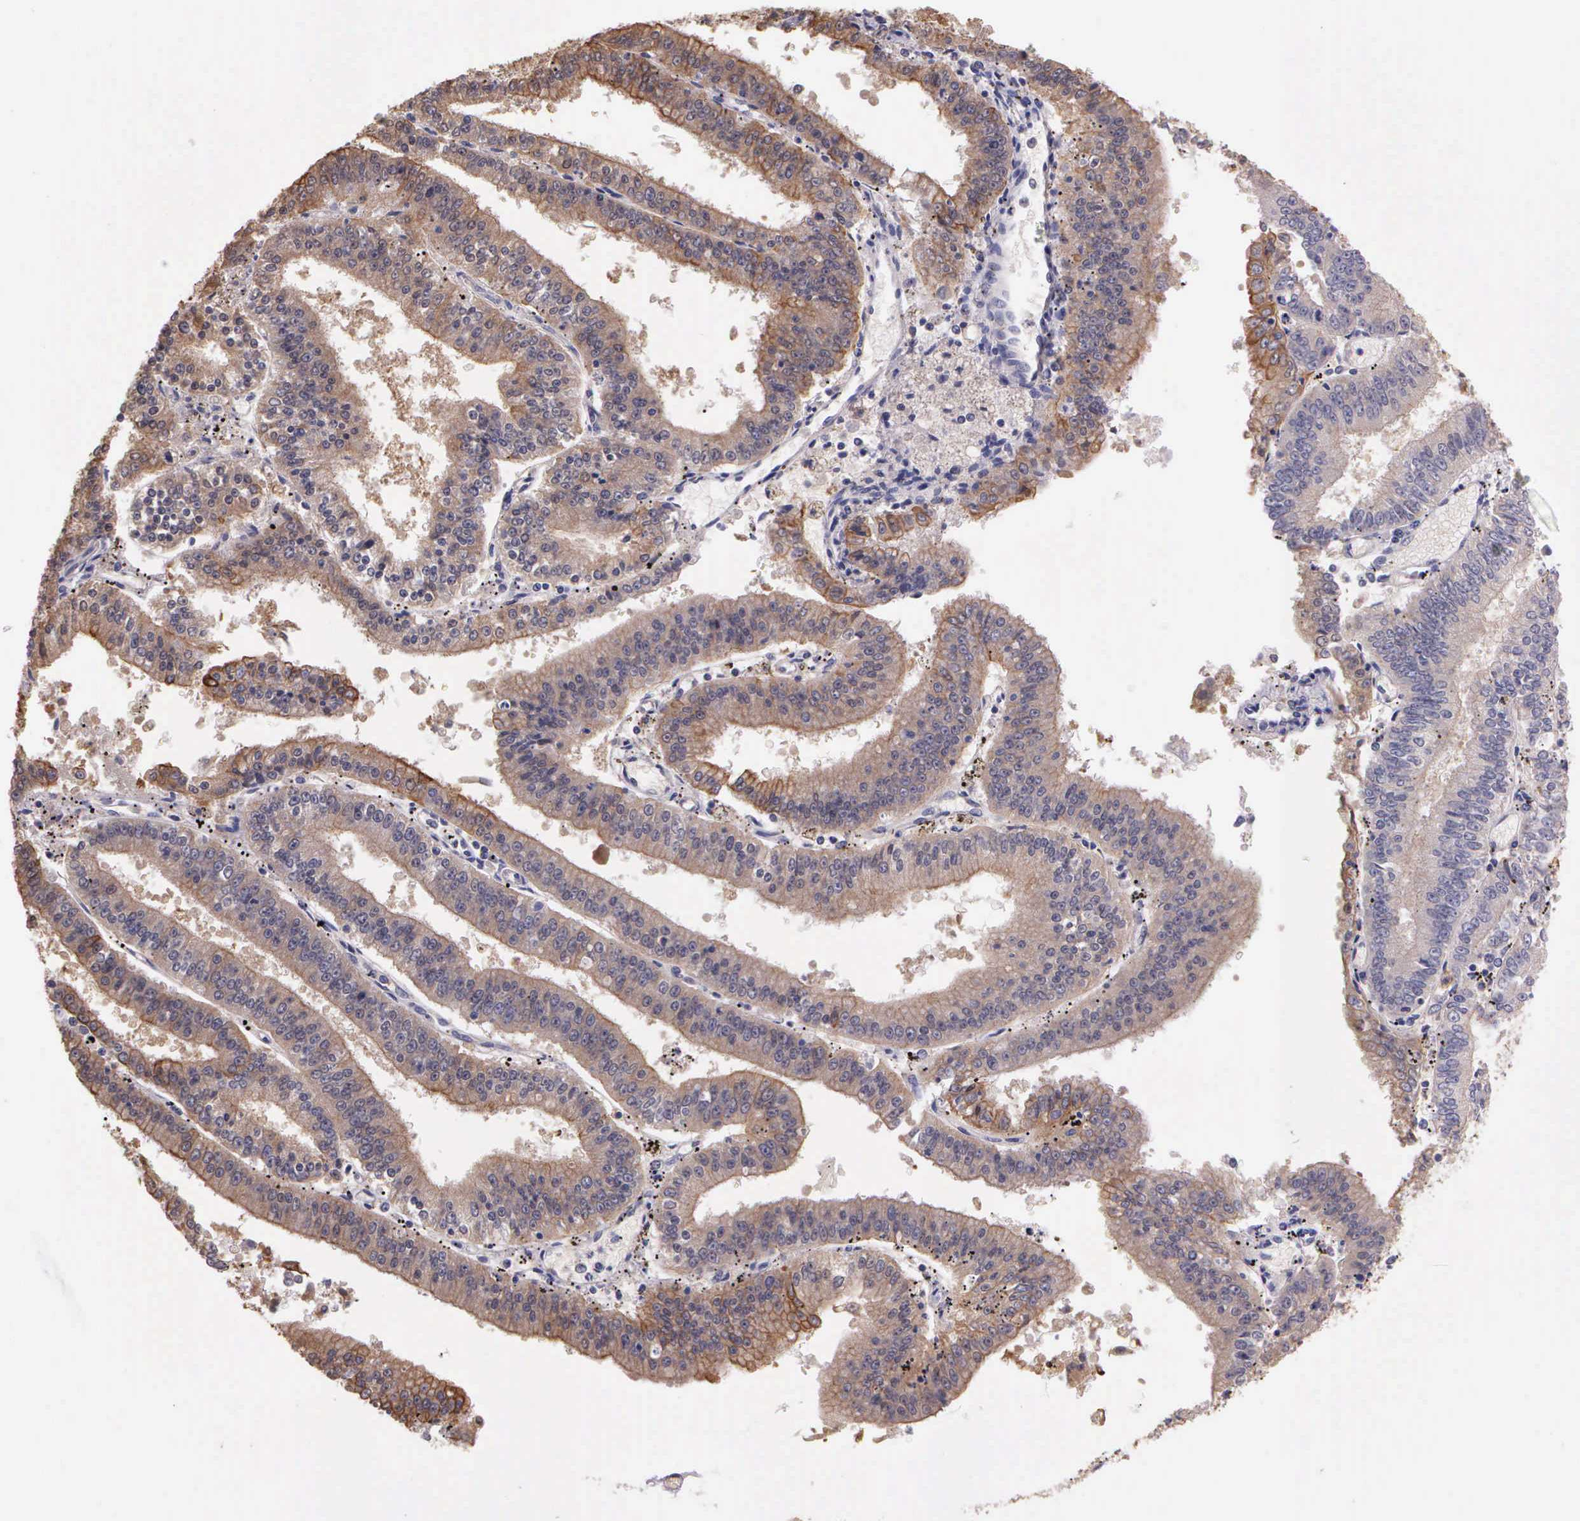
{"staining": {"intensity": "weak", "quantity": ">75%", "location": "cytoplasmic/membranous"}, "tissue": "endometrial cancer", "cell_type": "Tumor cells", "image_type": "cancer", "snomed": [{"axis": "morphology", "description": "Adenocarcinoma, NOS"}, {"axis": "topography", "description": "Endometrium"}], "caption": "High-power microscopy captured an immunohistochemistry histopathology image of endometrial cancer, revealing weak cytoplasmic/membranous positivity in approximately >75% of tumor cells.", "gene": "IGBP1", "patient": {"sex": "female", "age": 66}}